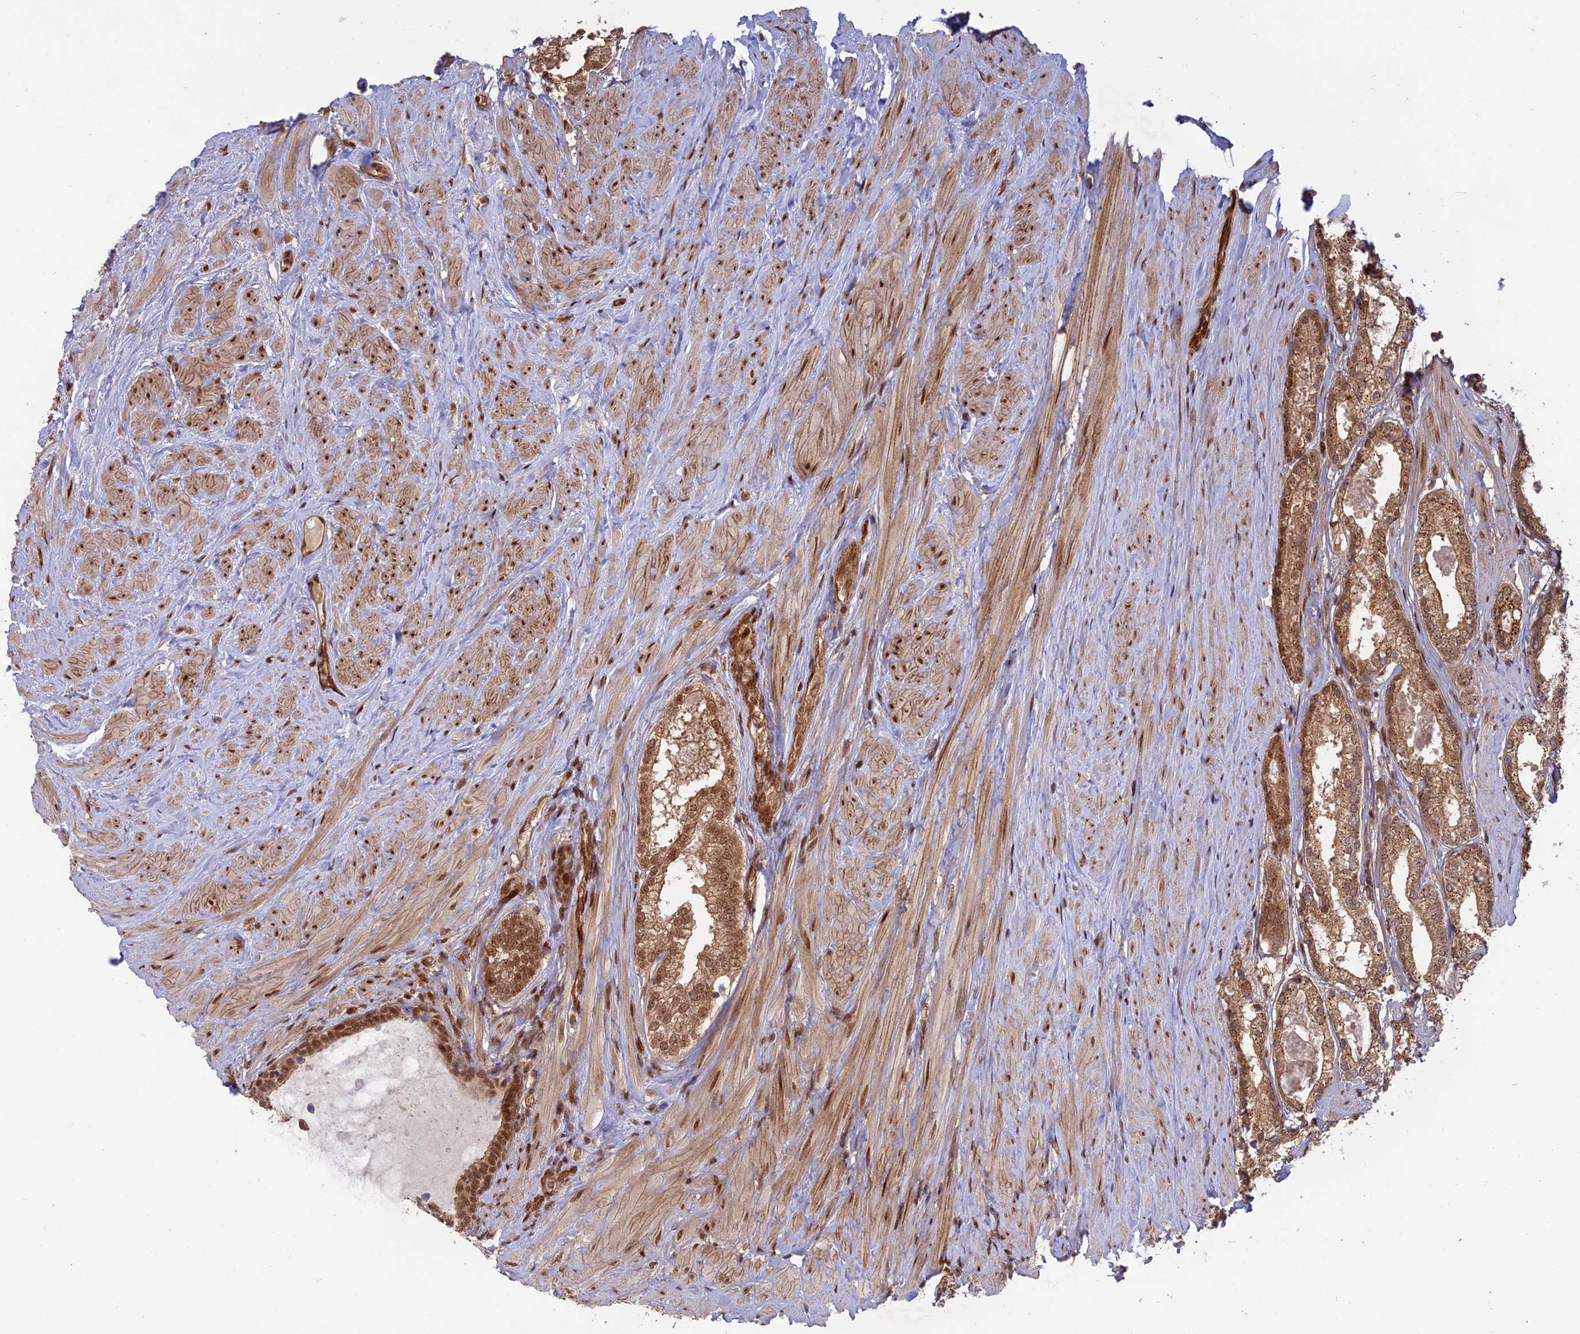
{"staining": {"intensity": "moderate", "quantity": ">75%", "location": "cytoplasmic/membranous,nuclear"}, "tissue": "prostate cancer", "cell_type": "Tumor cells", "image_type": "cancer", "snomed": [{"axis": "morphology", "description": "Adenocarcinoma, Low grade"}, {"axis": "topography", "description": "Prostate"}], "caption": "The image reveals immunohistochemical staining of prostate adenocarcinoma (low-grade). There is moderate cytoplasmic/membranous and nuclear staining is appreciated in approximately >75% of tumor cells.", "gene": "PKIG", "patient": {"sex": "male", "age": 68}}